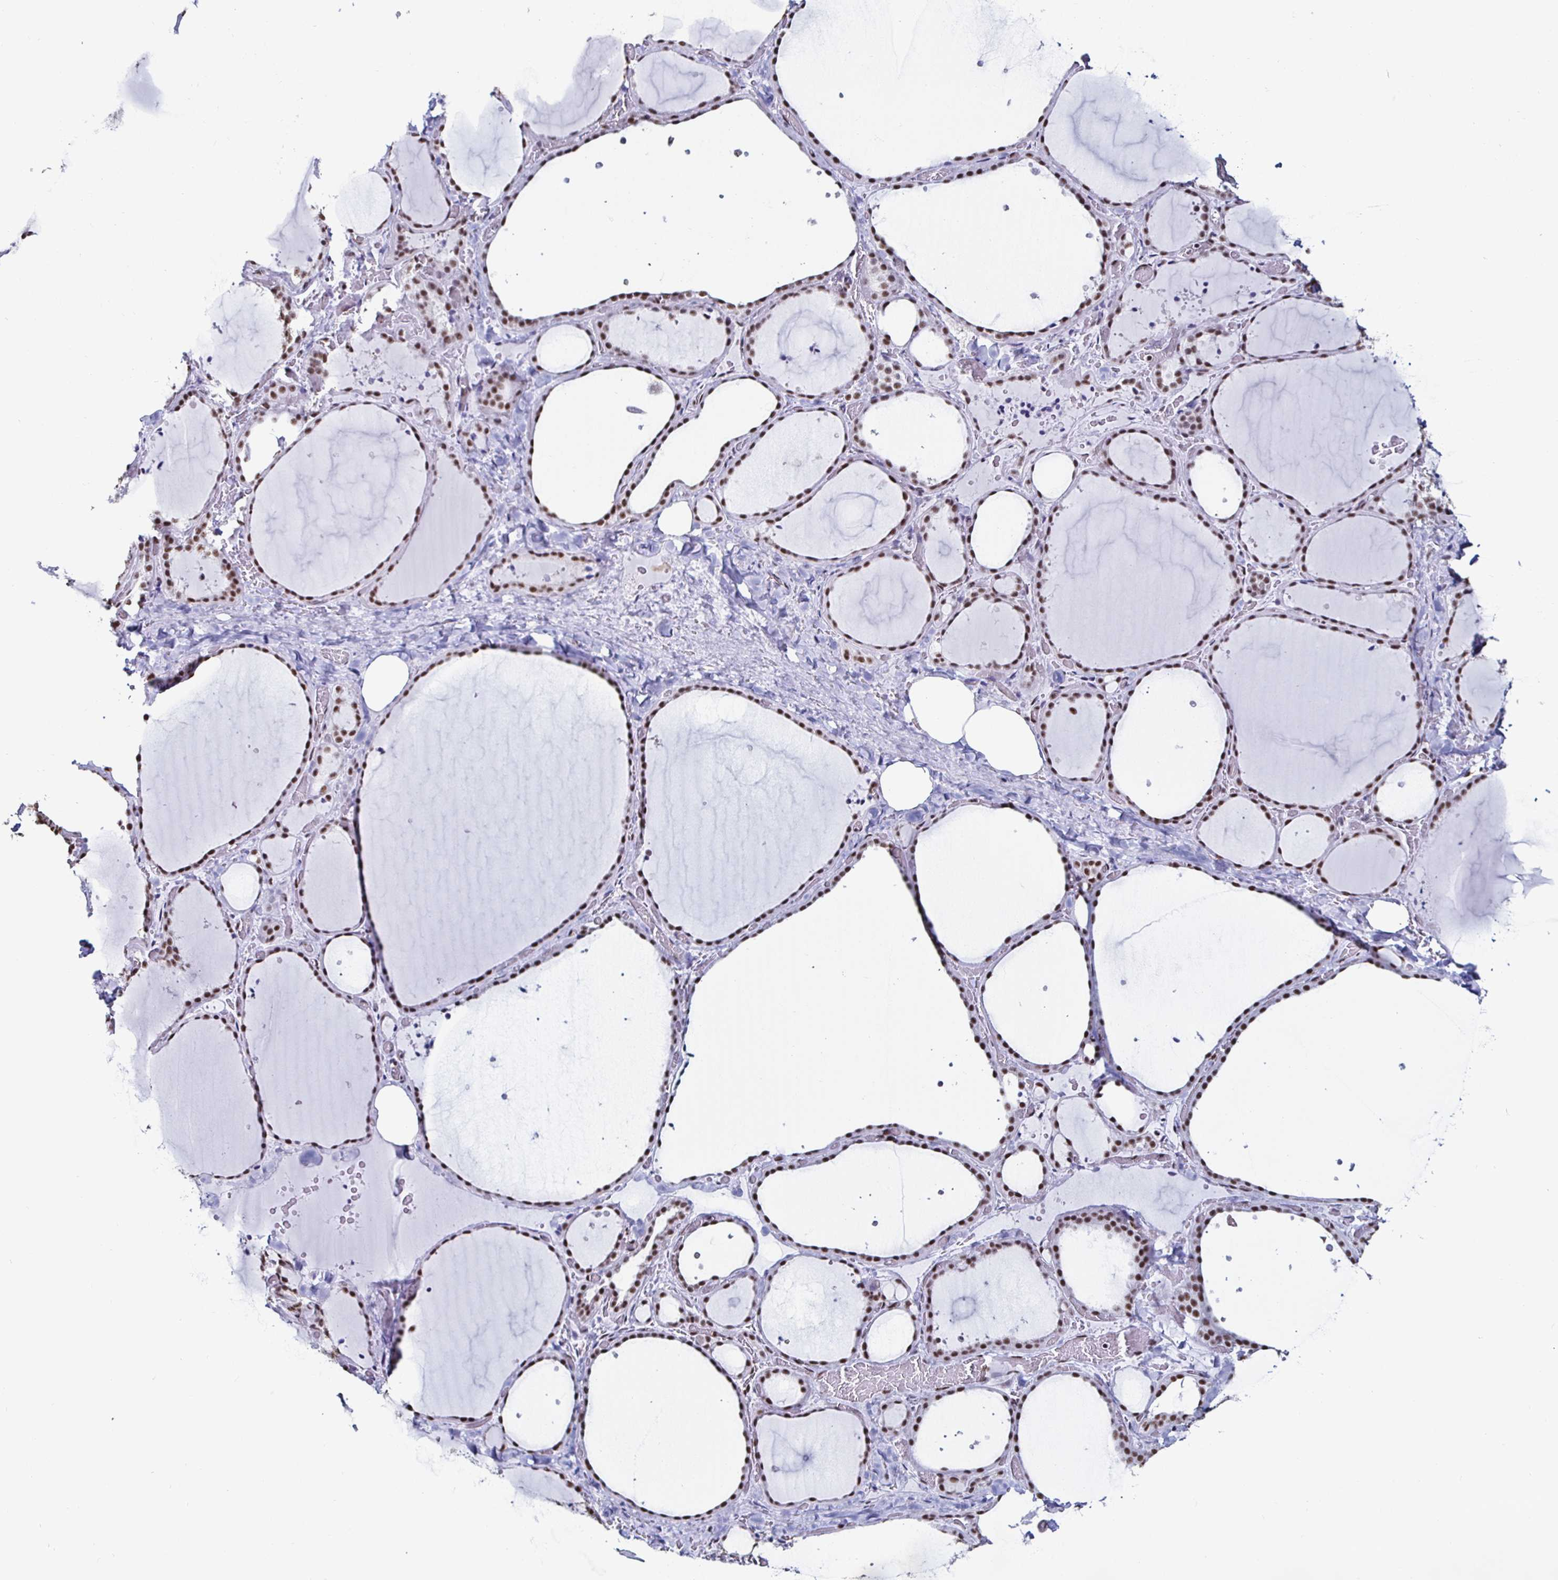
{"staining": {"intensity": "strong", "quantity": ">75%", "location": "nuclear"}, "tissue": "thyroid gland", "cell_type": "Glandular cells", "image_type": "normal", "snomed": [{"axis": "morphology", "description": "Normal tissue, NOS"}, {"axis": "topography", "description": "Thyroid gland"}], "caption": "Protein expression analysis of benign thyroid gland shows strong nuclear positivity in about >75% of glandular cells.", "gene": "DDX39B", "patient": {"sex": "female", "age": 36}}